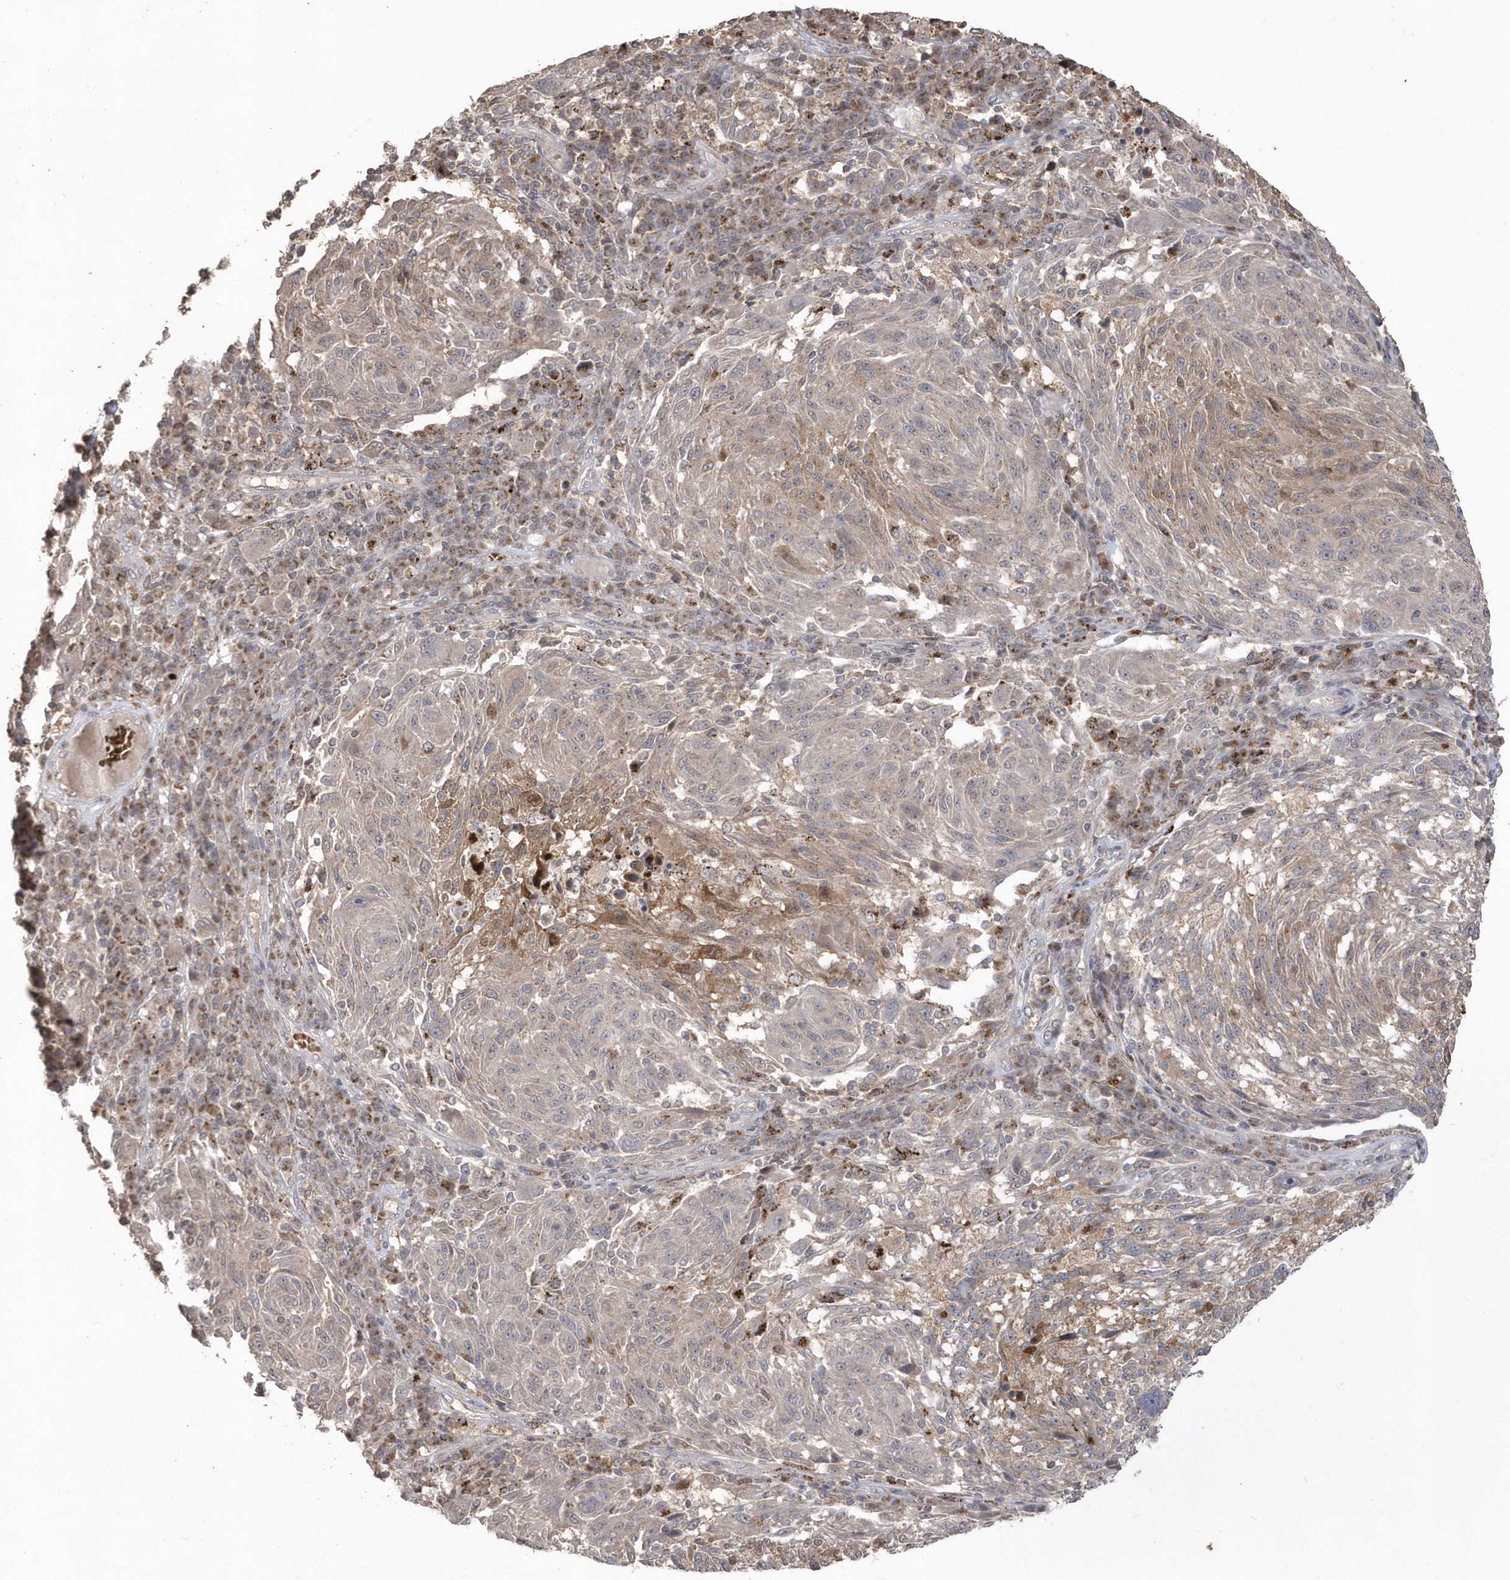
{"staining": {"intensity": "moderate", "quantity": "<25%", "location": "cytoplasmic/membranous"}, "tissue": "melanoma", "cell_type": "Tumor cells", "image_type": "cancer", "snomed": [{"axis": "morphology", "description": "Malignant melanoma, NOS"}, {"axis": "topography", "description": "Skin"}], "caption": "IHC histopathology image of melanoma stained for a protein (brown), which displays low levels of moderate cytoplasmic/membranous positivity in about <25% of tumor cells.", "gene": "GEMIN6", "patient": {"sex": "male", "age": 53}}